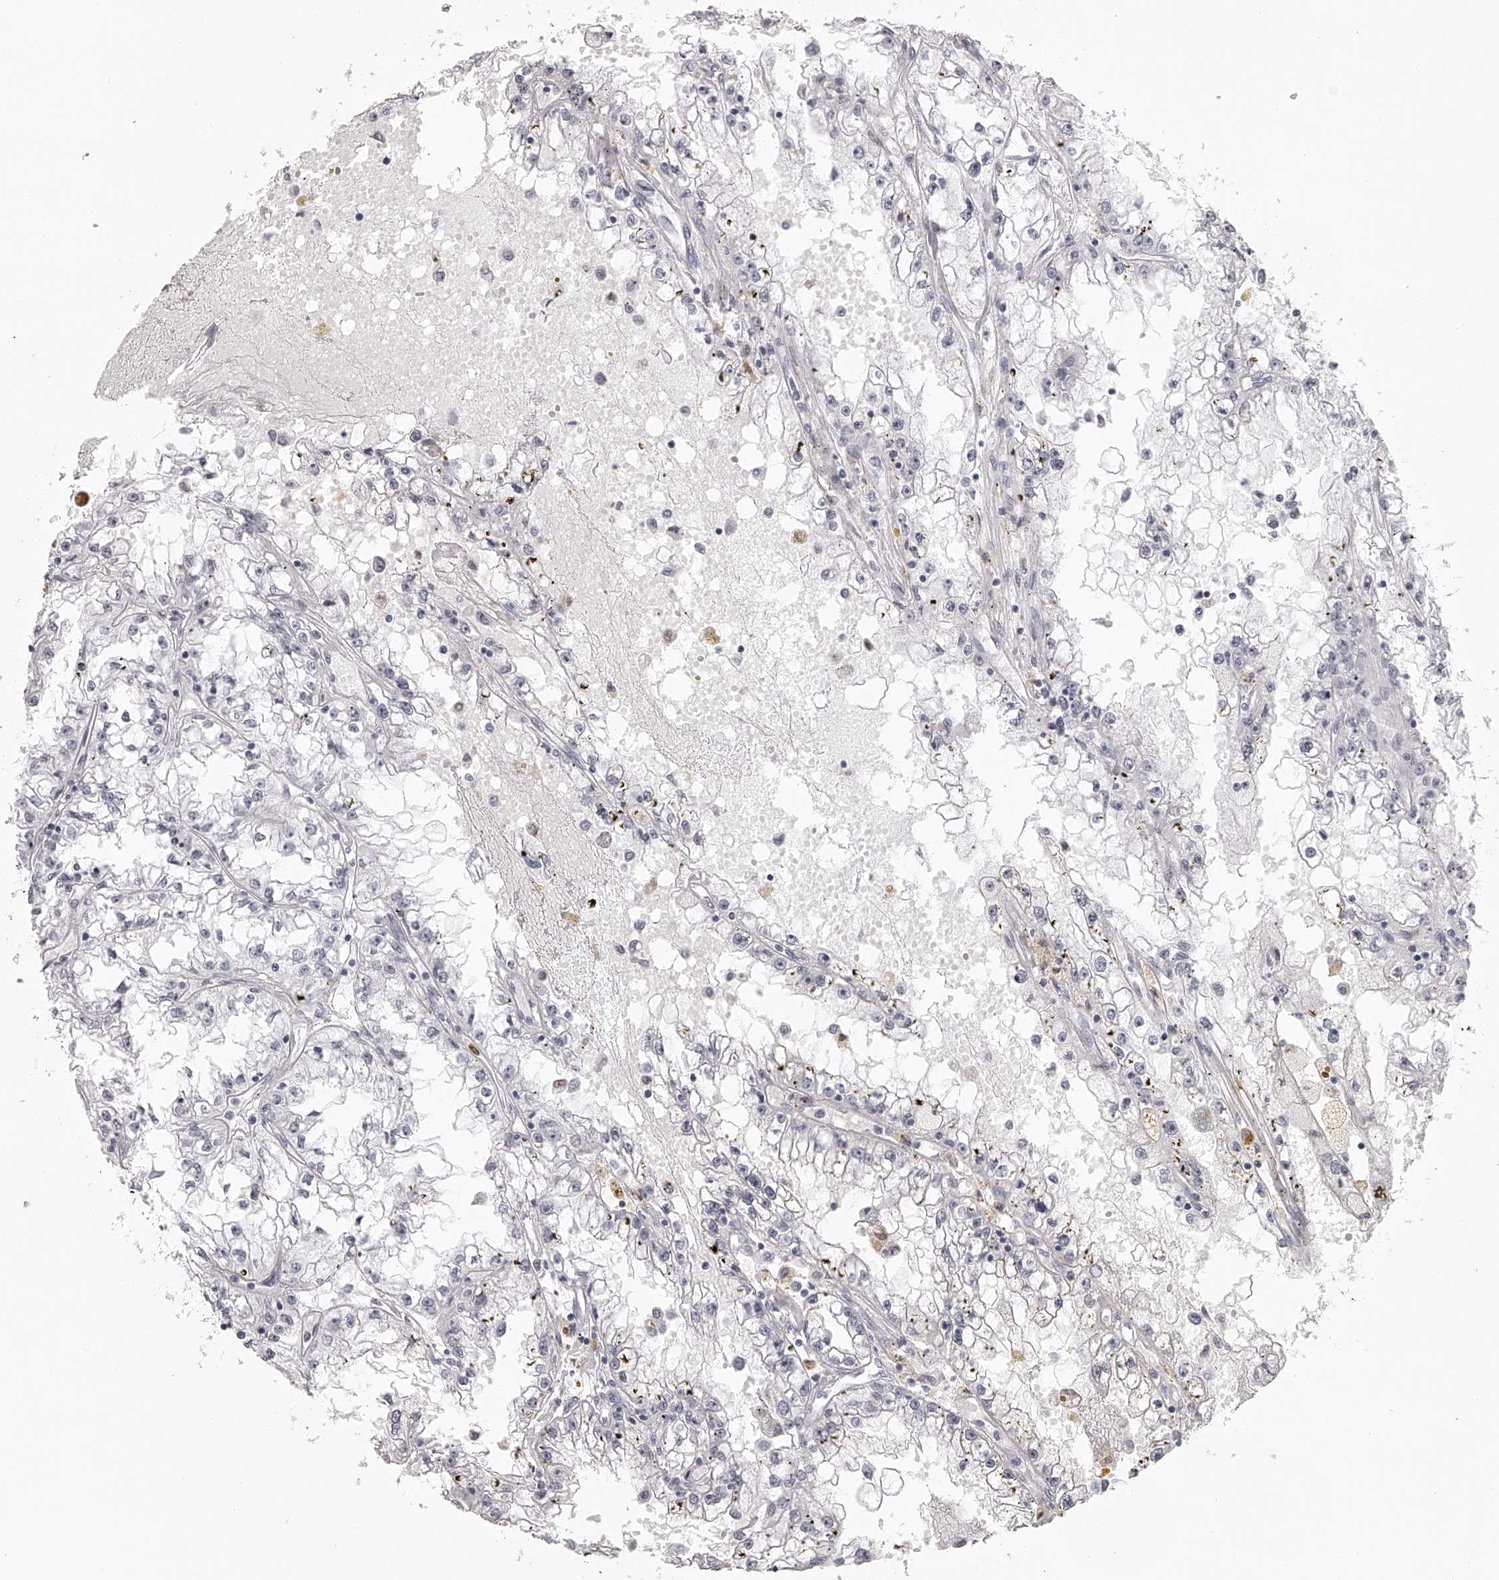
{"staining": {"intensity": "negative", "quantity": "none", "location": "none"}, "tissue": "renal cancer", "cell_type": "Tumor cells", "image_type": "cancer", "snomed": [{"axis": "morphology", "description": "Adenocarcinoma, NOS"}, {"axis": "topography", "description": "Kidney"}], "caption": "An immunohistochemistry (IHC) photomicrograph of renal cancer is shown. There is no staining in tumor cells of renal cancer.", "gene": "SEC11C", "patient": {"sex": "male", "age": 56}}